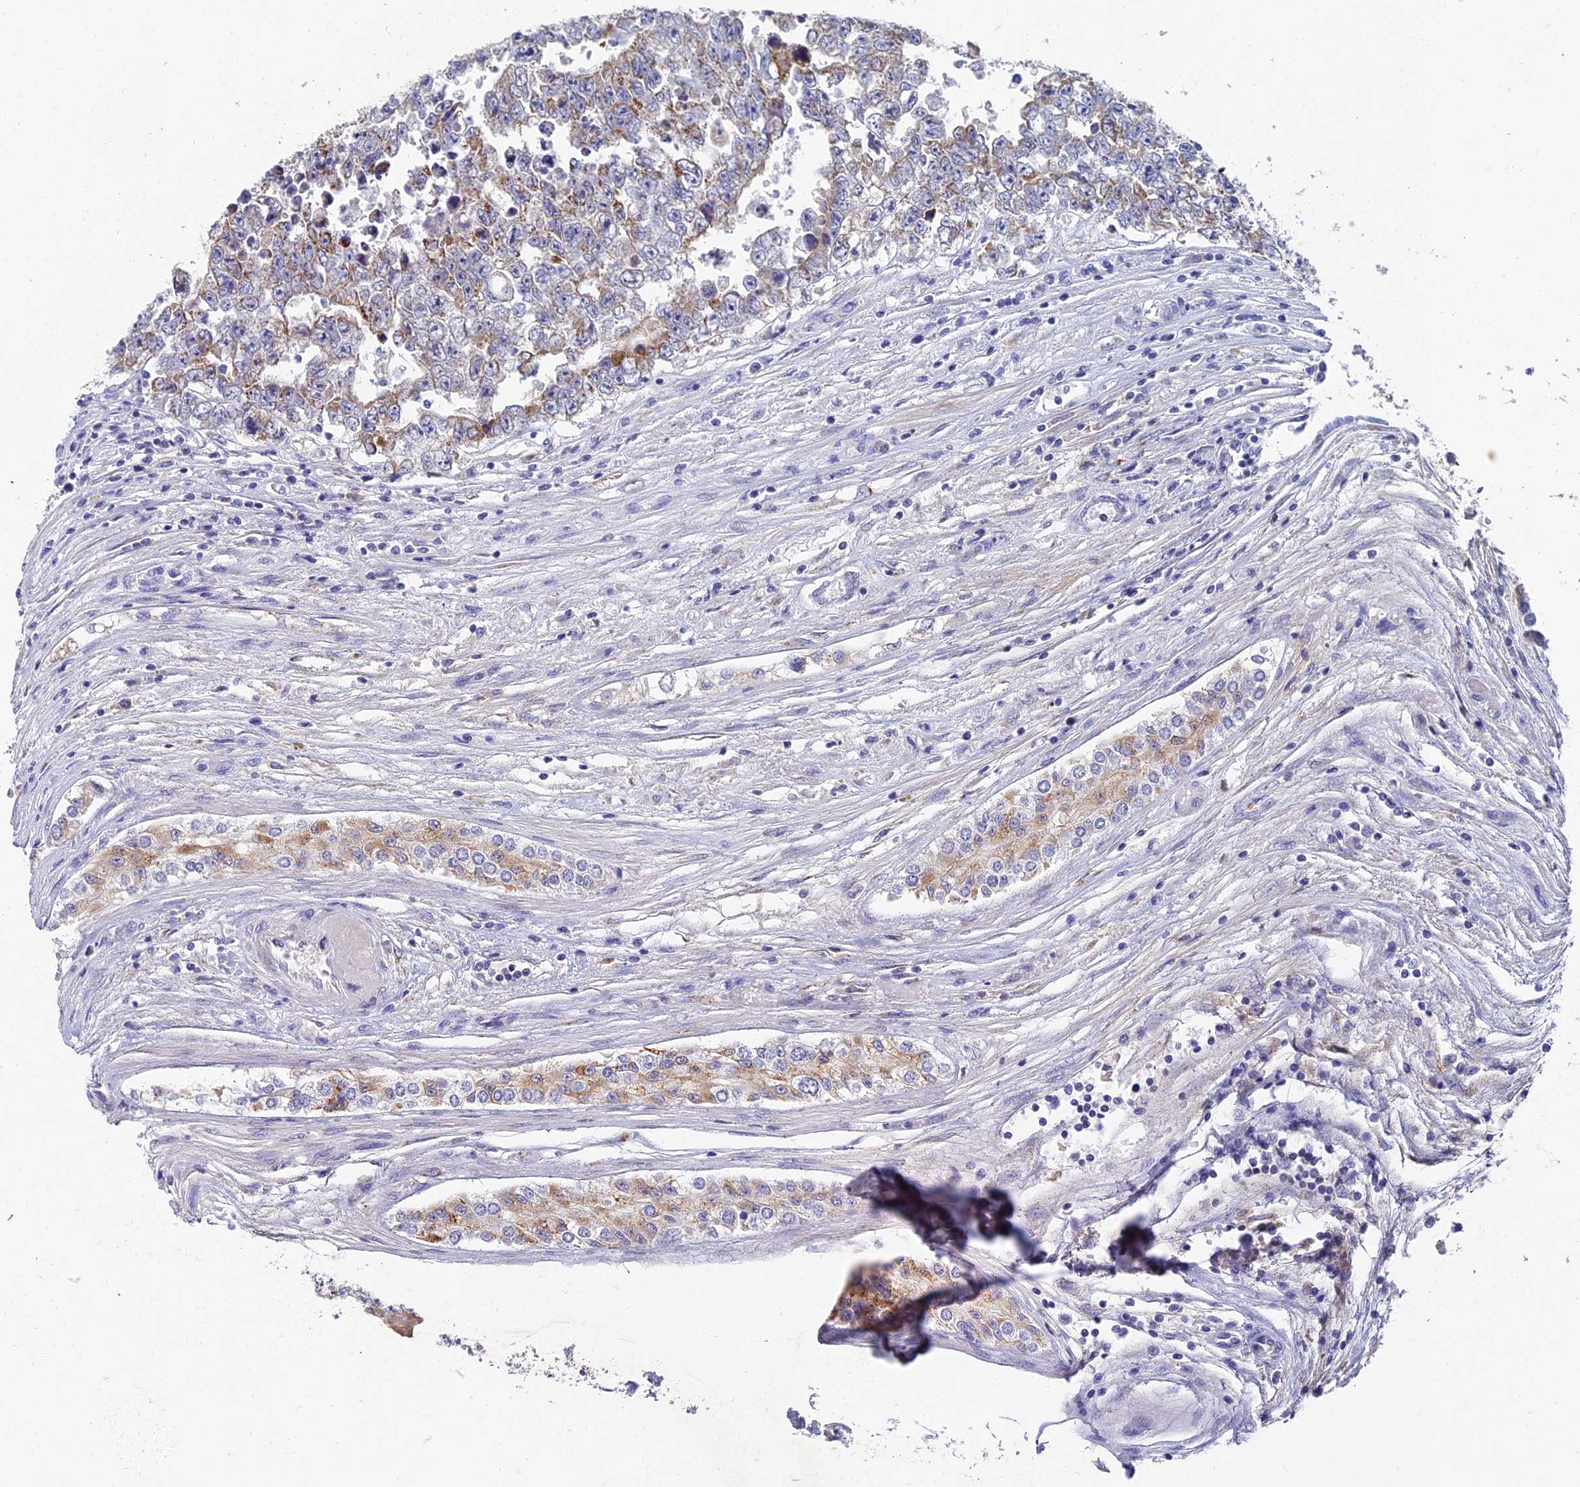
{"staining": {"intensity": "moderate", "quantity": "<25%", "location": "cytoplasmic/membranous"}, "tissue": "testis cancer", "cell_type": "Tumor cells", "image_type": "cancer", "snomed": [{"axis": "morphology", "description": "Carcinoma, Embryonal, NOS"}, {"axis": "topography", "description": "Testis"}], "caption": "The immunohistochemical stain shows moderate cytoplasmic/membranous positivity in tumor cells of embryonal carcinoma (testis) tissue.", "gene": "OAT", "patient": {"sex": "male", "age": 25}}